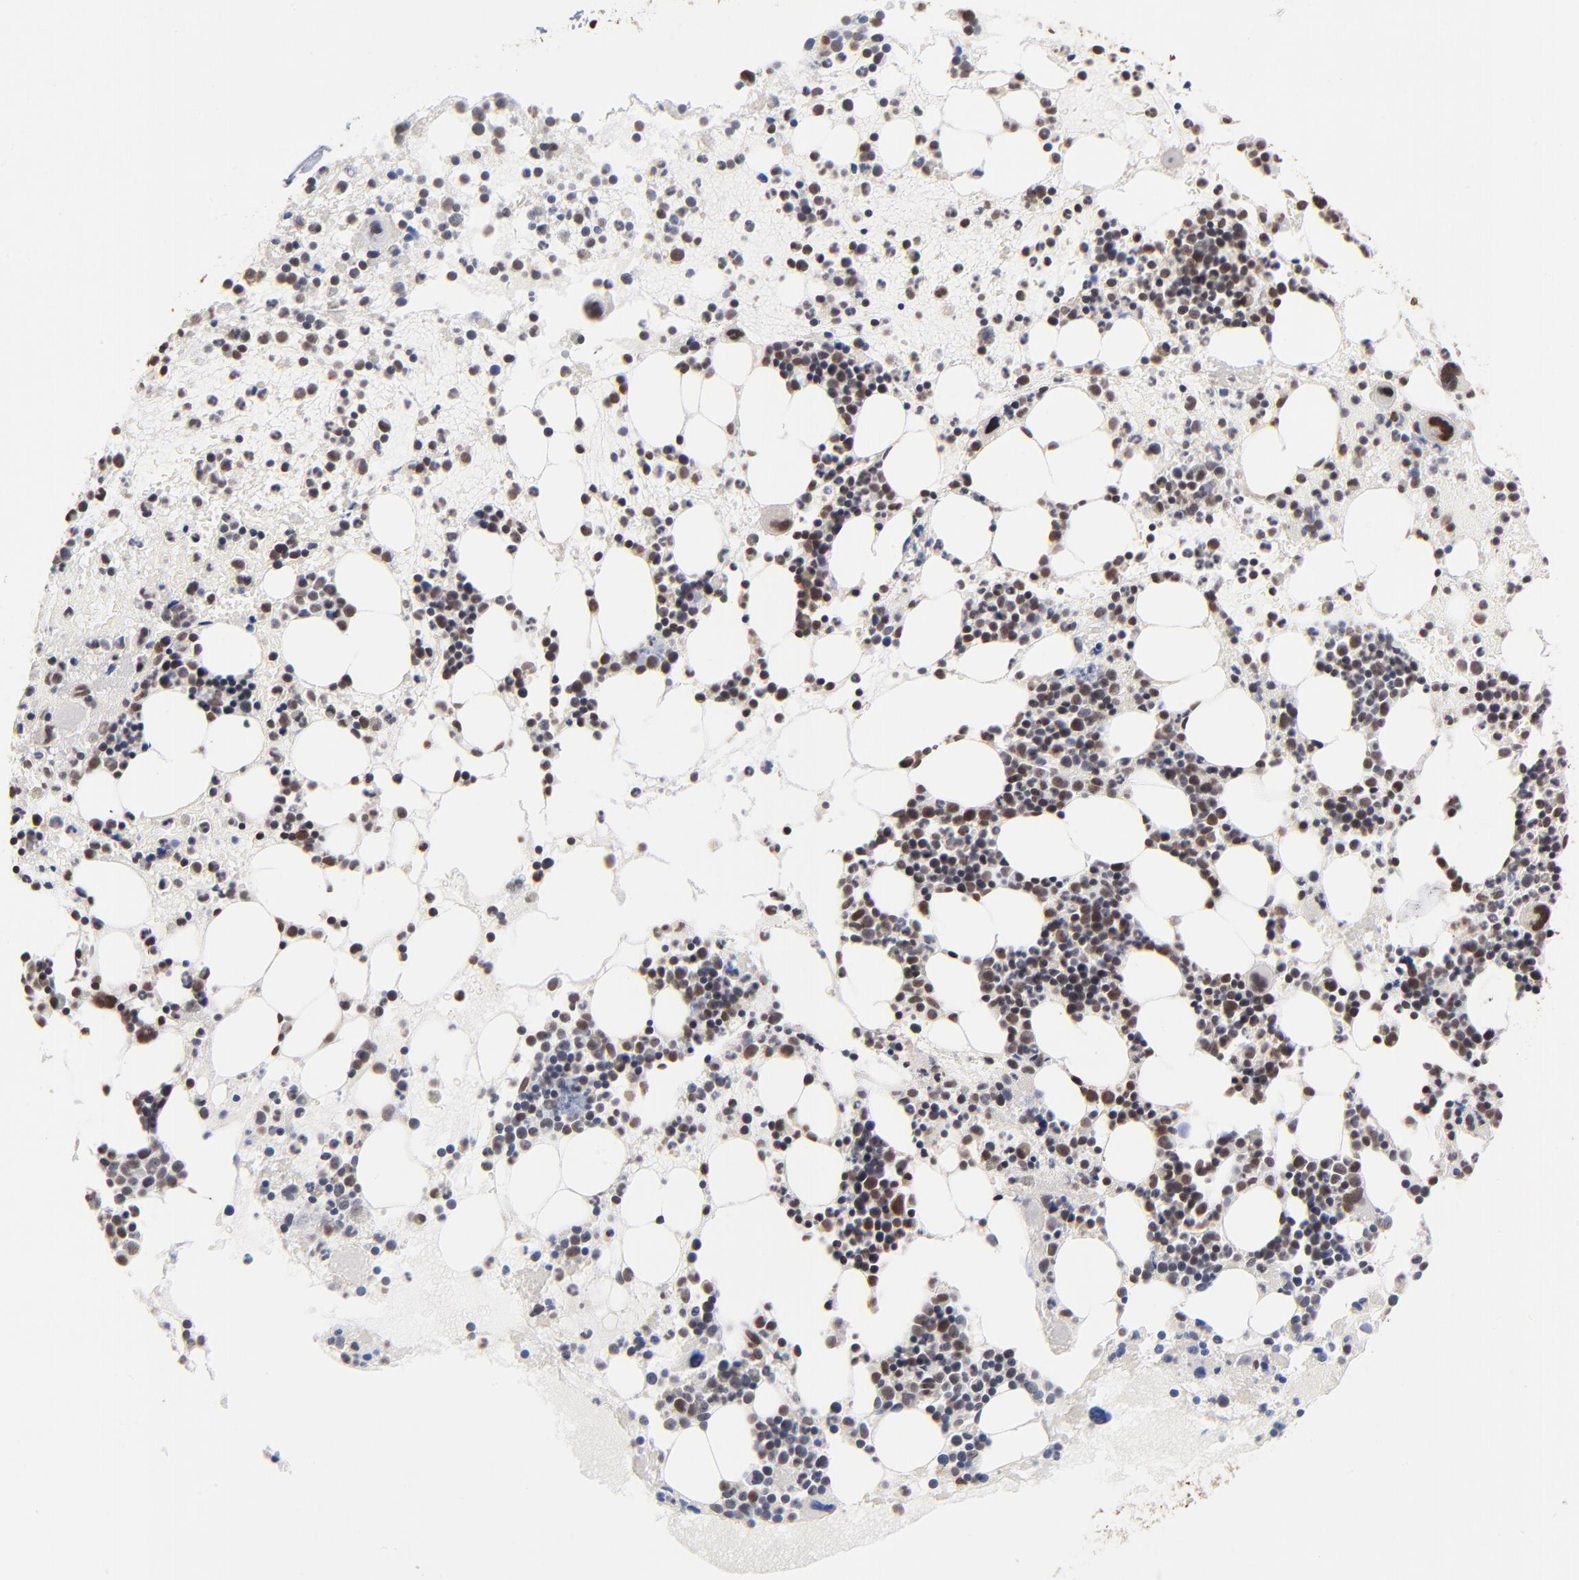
{"staining": {"intensity": "moderate", "quantity": "25%-75%", "location": "nuclear"}, "tissue": "bone marrow", "cell_type": "Hematopoietic cells", "image_type": "normal", "snomed": [{"axis": "morphology", "description": "Normal tissue, NOS"}, {"axis": "topography", "description": "Bone marrow"}], "caption": "Brown immunohistochemical staining in unremarkable bone marrow reveals moderate nuclear positivity in approximately 25%-75% of hematopoietic cells.", "gene": "BRPF1", "patient": {"sex": "male", "age": 15}}